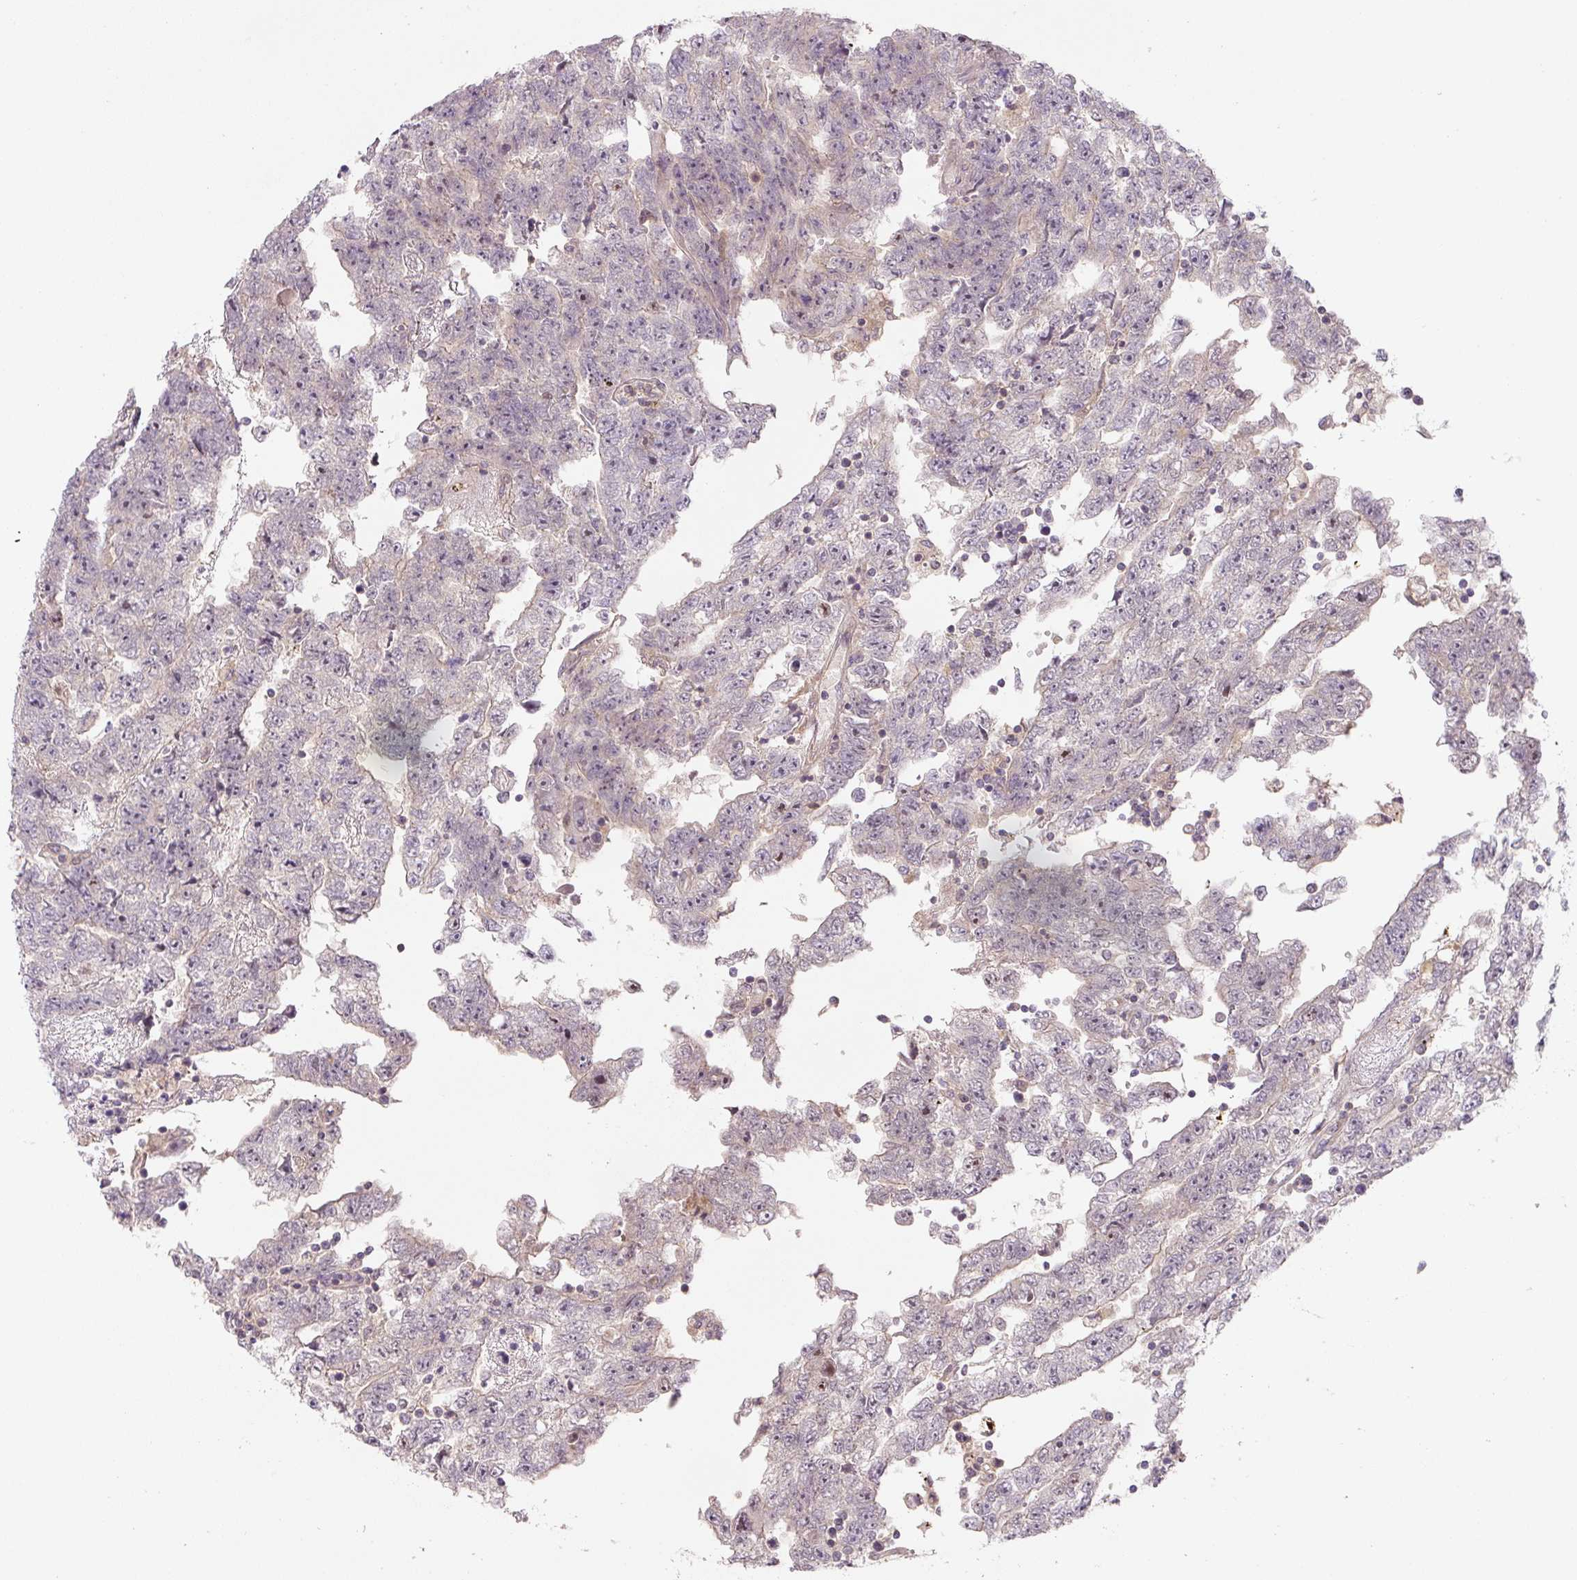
{"staining": {"intensity": "negative", "quantity": "none", "location": "none"}, "tissue": "testis cancer", "cell_type": "Tumor cells", "image_type": "cancer", "snomed": [{"axis": "morphology", "description": "Carcinoma, Embryonal, NOS"}, {"axis": "topography", "description": "Testis"}], "caption": "Tumor cells show no significant staining in testis cancer (embryonal carcinoma).", "gene": "C2orf73", "patient": {"sex": "male", "age": 25}}